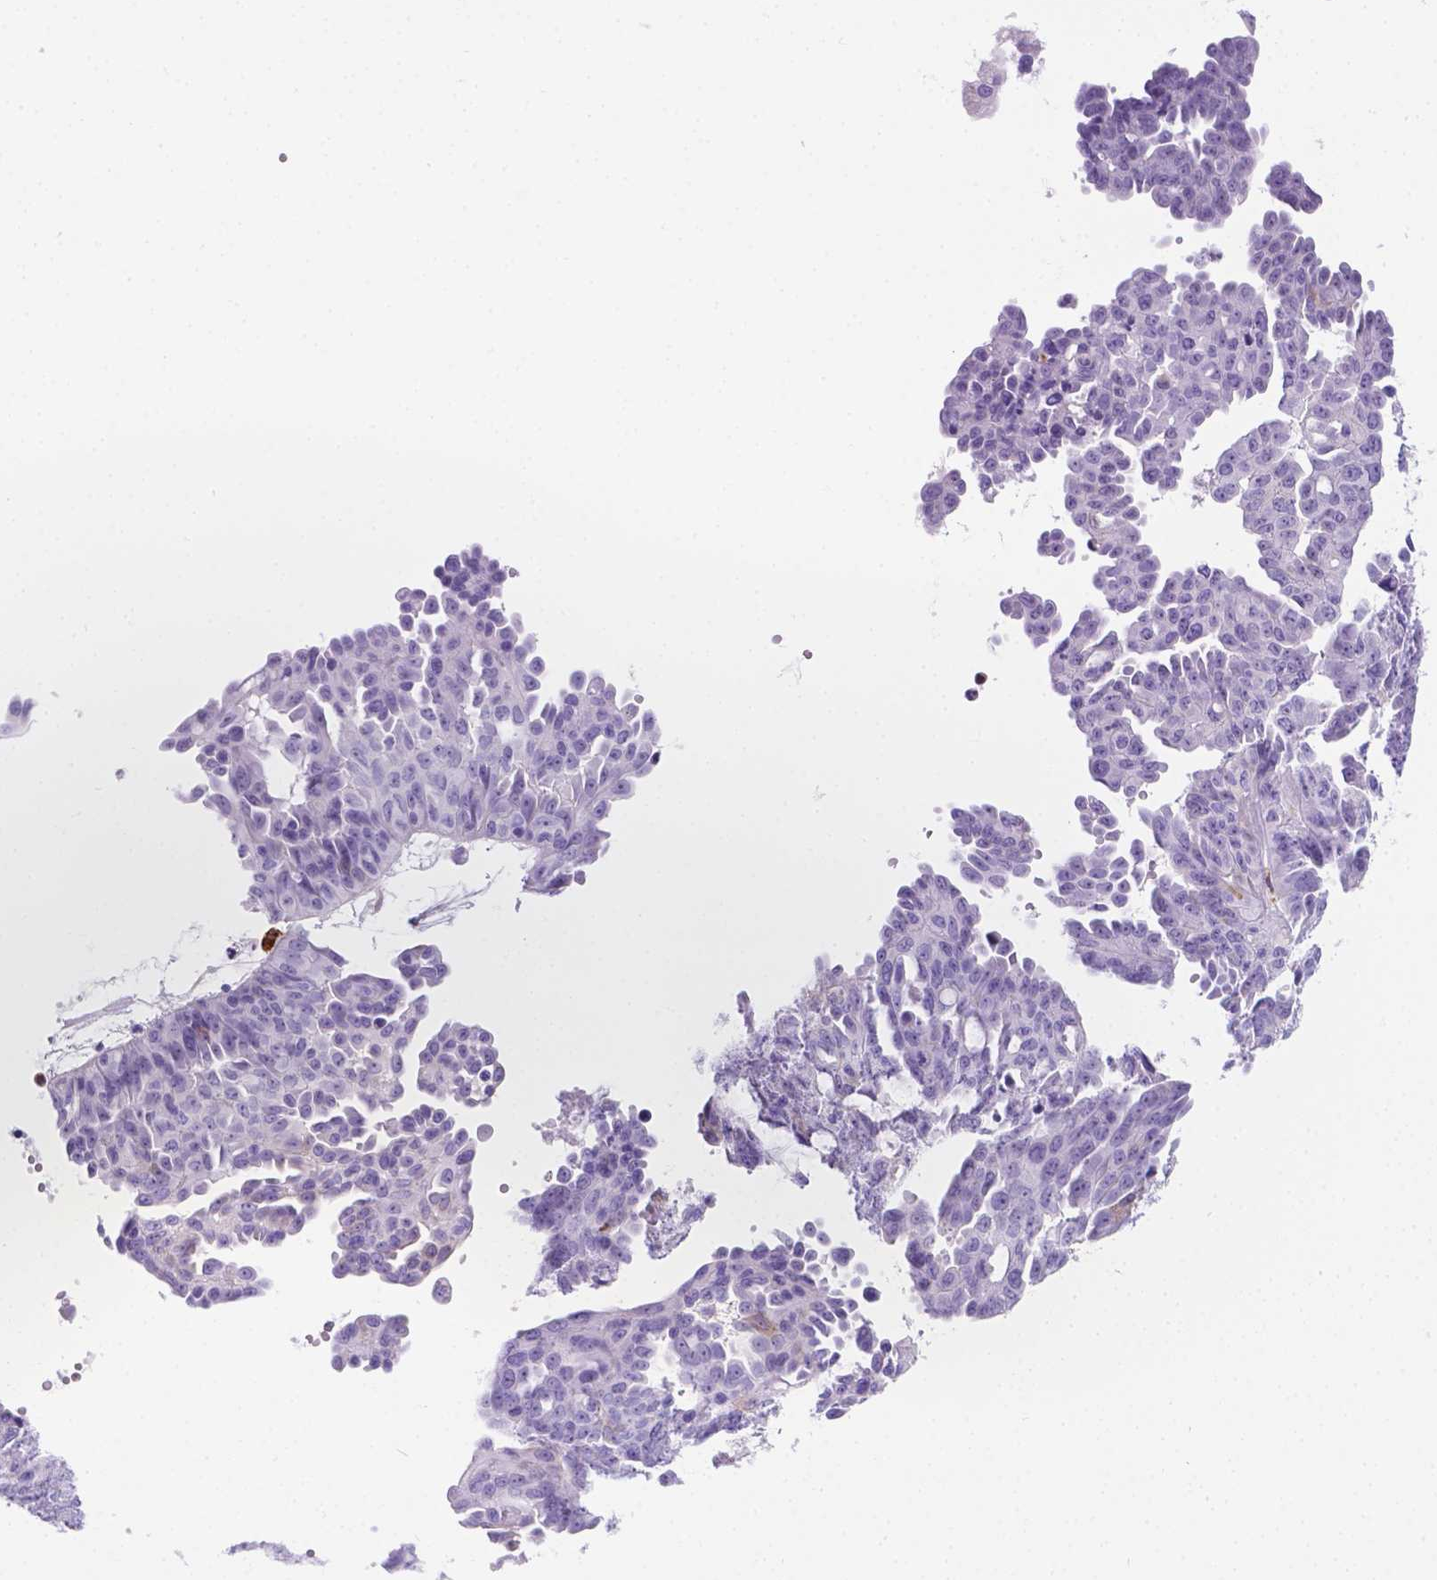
{"staining": {"intensity": "negative", "quantity": "none", "location": "none"}, "tissue": "ovarian cancer", "cell_type": "Tumor cells", "image_type": "cancer", "snomed": [{"axis": "morphology", "description": "Cystadenocarcinoma, serous, NOS"}, {"axis": "topography", "description": "Ovary"}], "caption": "A high-resolution photomicrograph shows IHC staining of ovarian serous cystadenocarcinoma, which displays no significant staining in tumor cells.", "gene": "MACF1", "patient": {"sex": "female", "age": 71}}